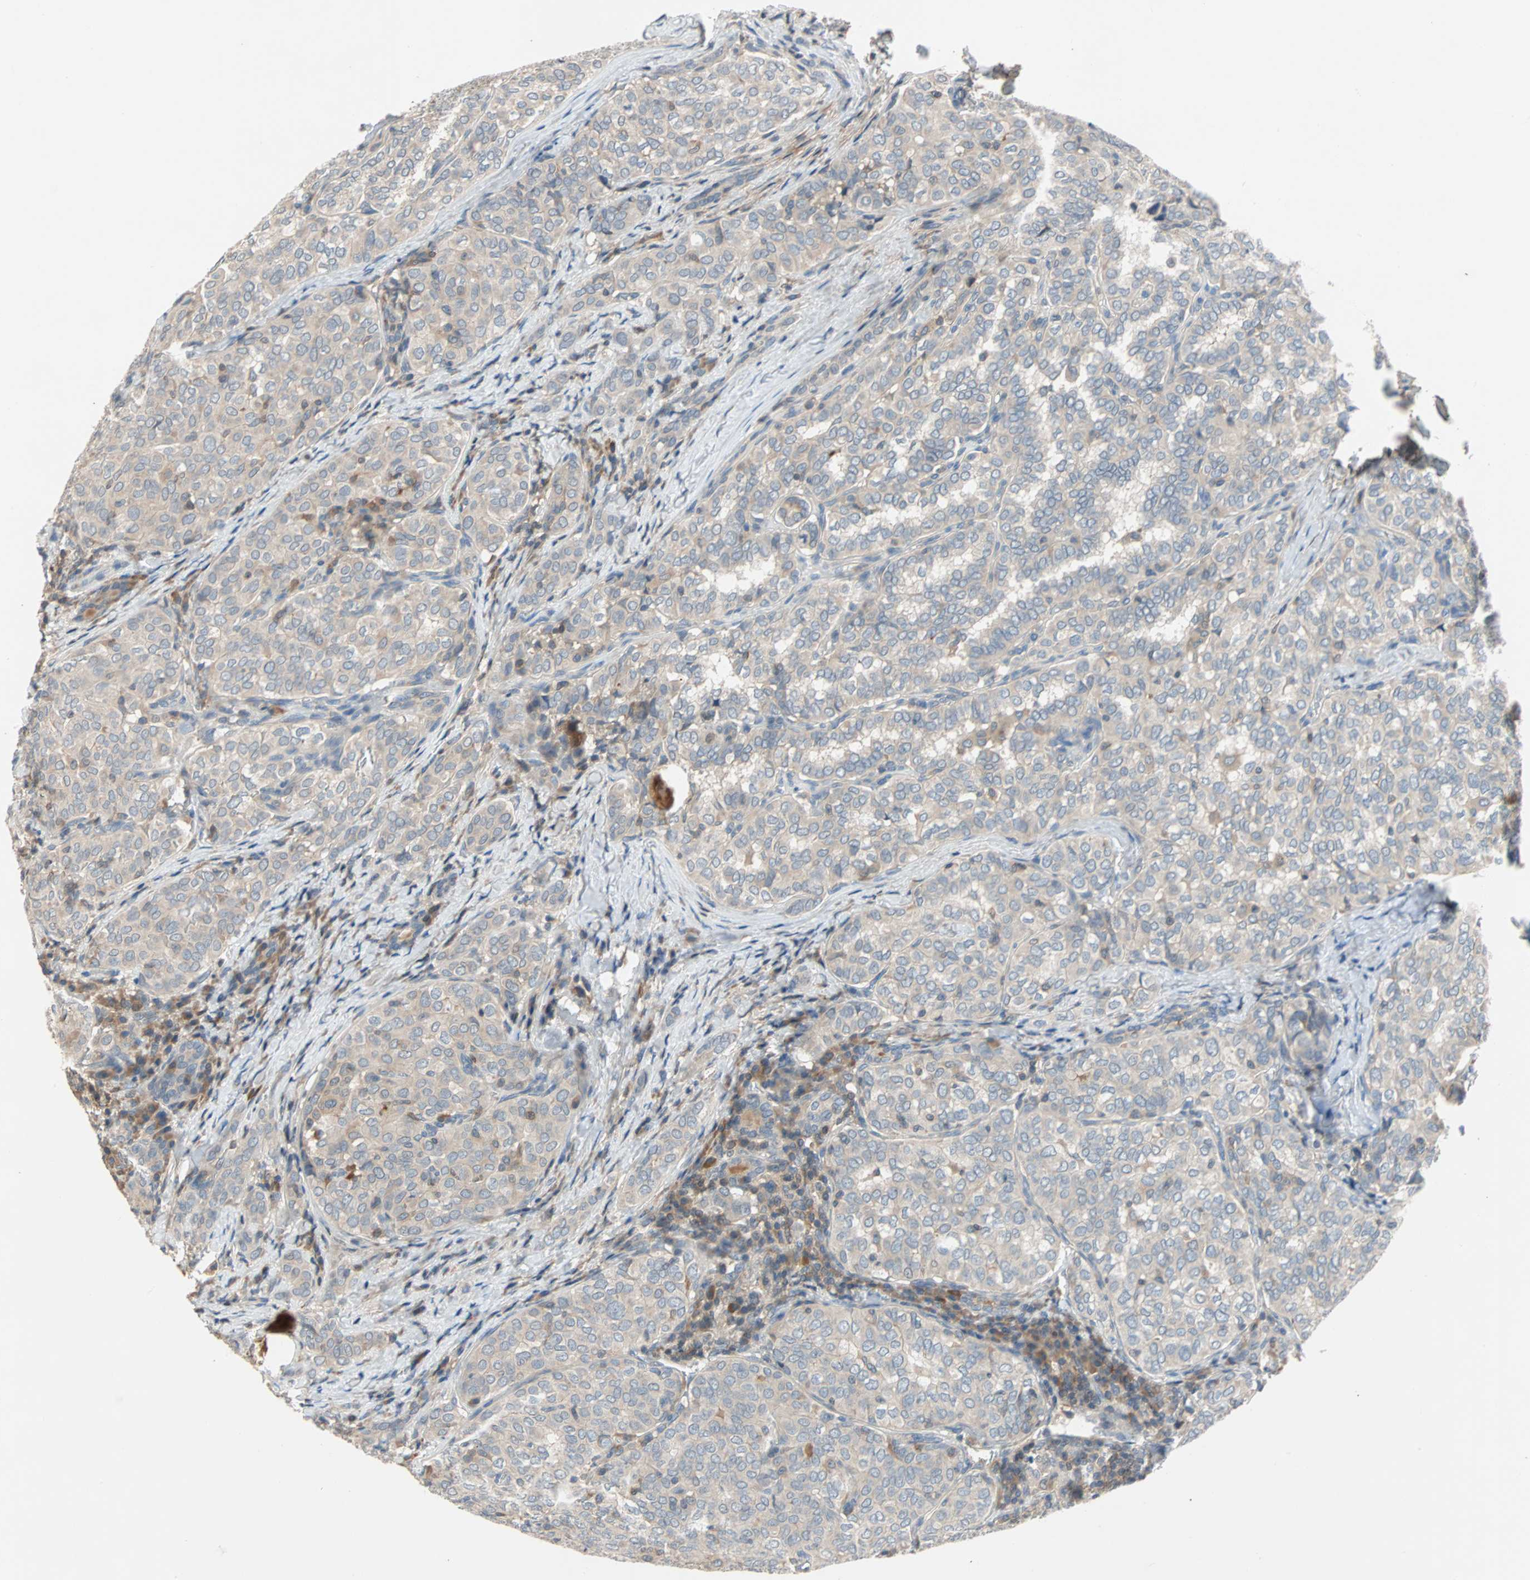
{"staining": {"intensity": "negative", "quantity": "none", "location": "none"}, "tissue": "thyroid cancer", "cell_type": "Tumor cells", "image_type": "cancer", "snomed": [{"axis": "morphology", "description": "Normal tissue, NOS"}, {"axis": "morphology", "description": "Papillary adenocarcinoma, NOS"}, {"axis": "topography", "description": "Thyroid gland"}], "caption": "The image reveals no staining of tumor cells in thyroid papillary adenocarcinoma.", "gene": "MAP4K1", "patient": {"sex": "female", "age": 30}}